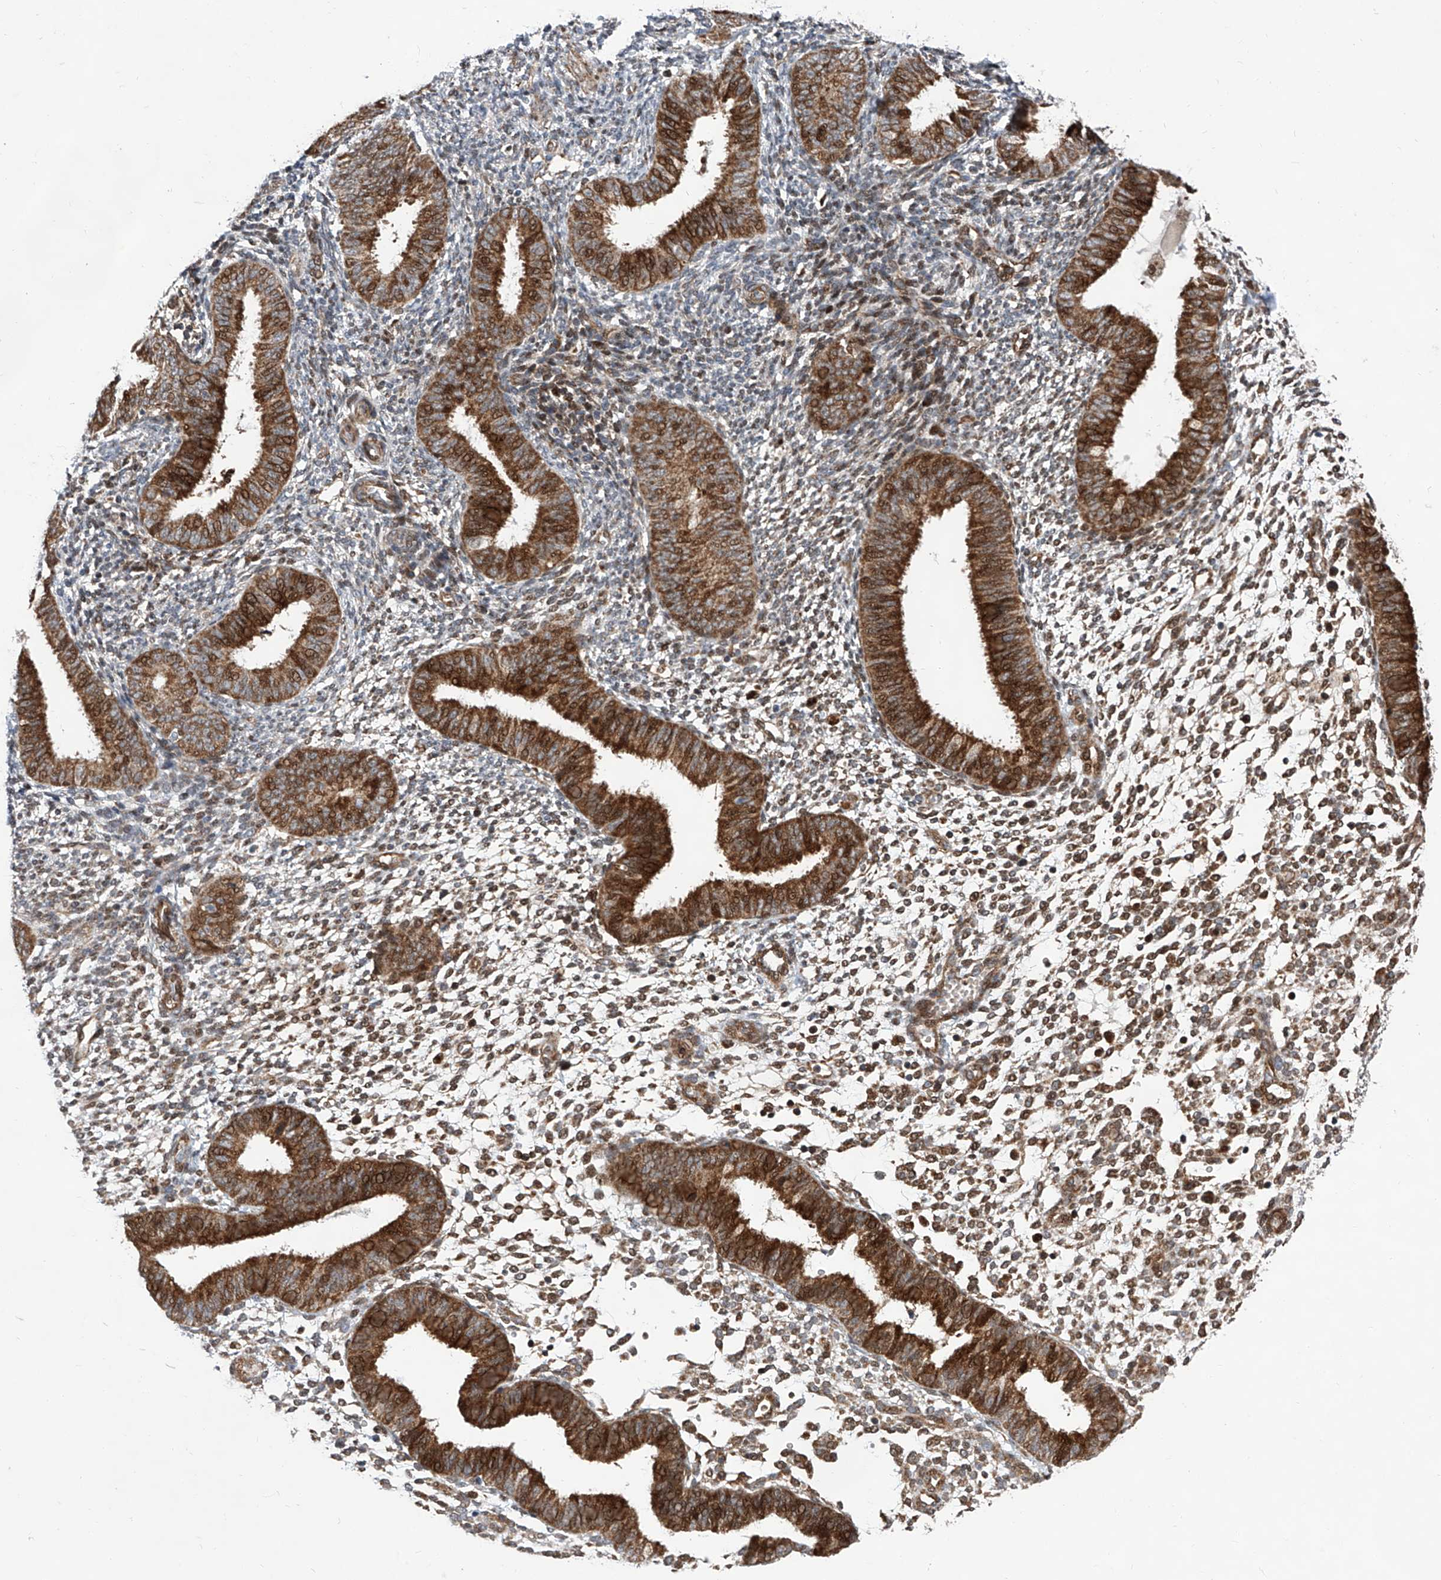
{"staining": {"intensity": "moderate", "quantity": "25%-75%", "location": "nuclear"}, "tissue": "endometrium", "cell_type": "Cells in endometrial stroma", "image_type": "normal", "snomed": [{"axis": "morphology", "description": "Normal tissue, NOS"}, {"axis": "topography", "description": "Uterus"}, {"axis": "topography", "description": "Endometrium"}], "caption": "A brown stain shows moderate nuclear positivity of a protein in cells in endometrial stroma of unremarkable human endometrium. (Brightfield microscopy of DAB IHC at high magnification).", "gene": "FARP2", "patient": {"sex": "female", "age": 48}}